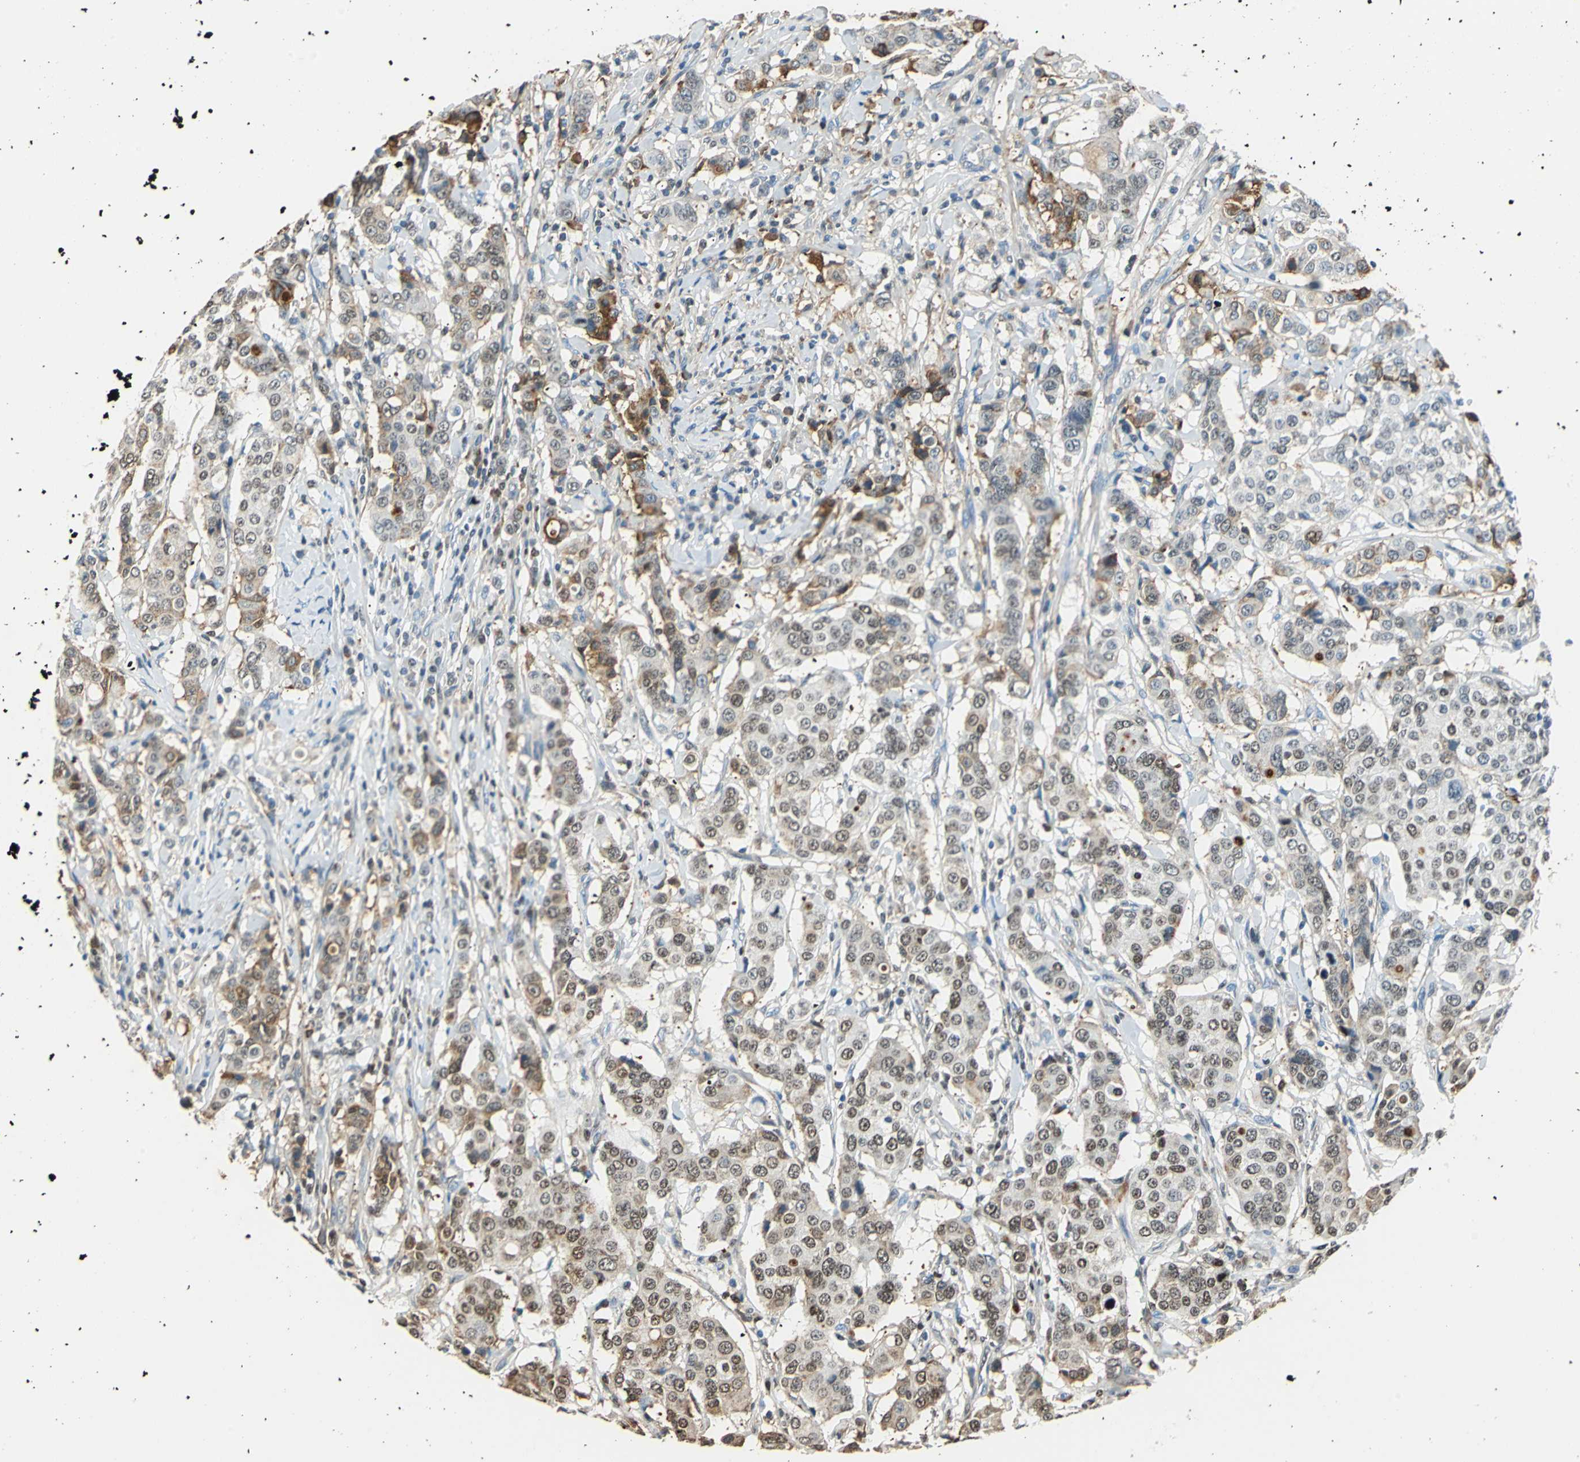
{"staining": {"intensity": "moderate", "quantity": "25%-75%", "location": "cytoplasmic/membranous,nuclear"}, "tissue": "breast cancer", "cell_type": "Tumor cells", "image_type": "cancer", "snomed": [{"axis": "morphology", "description": "Duct carcinoma"}, {"axis": "topography", "description": "Breast"}], "caption": "High-power microscopy captured an IHC photomicrograph of breast cancer, revealing moderate cytoplasmic/membranous and nuclear staining in about 25%-75% of tumor cells.", "gene": "ALB", "patient": {"sex": "female", "age": 27}}